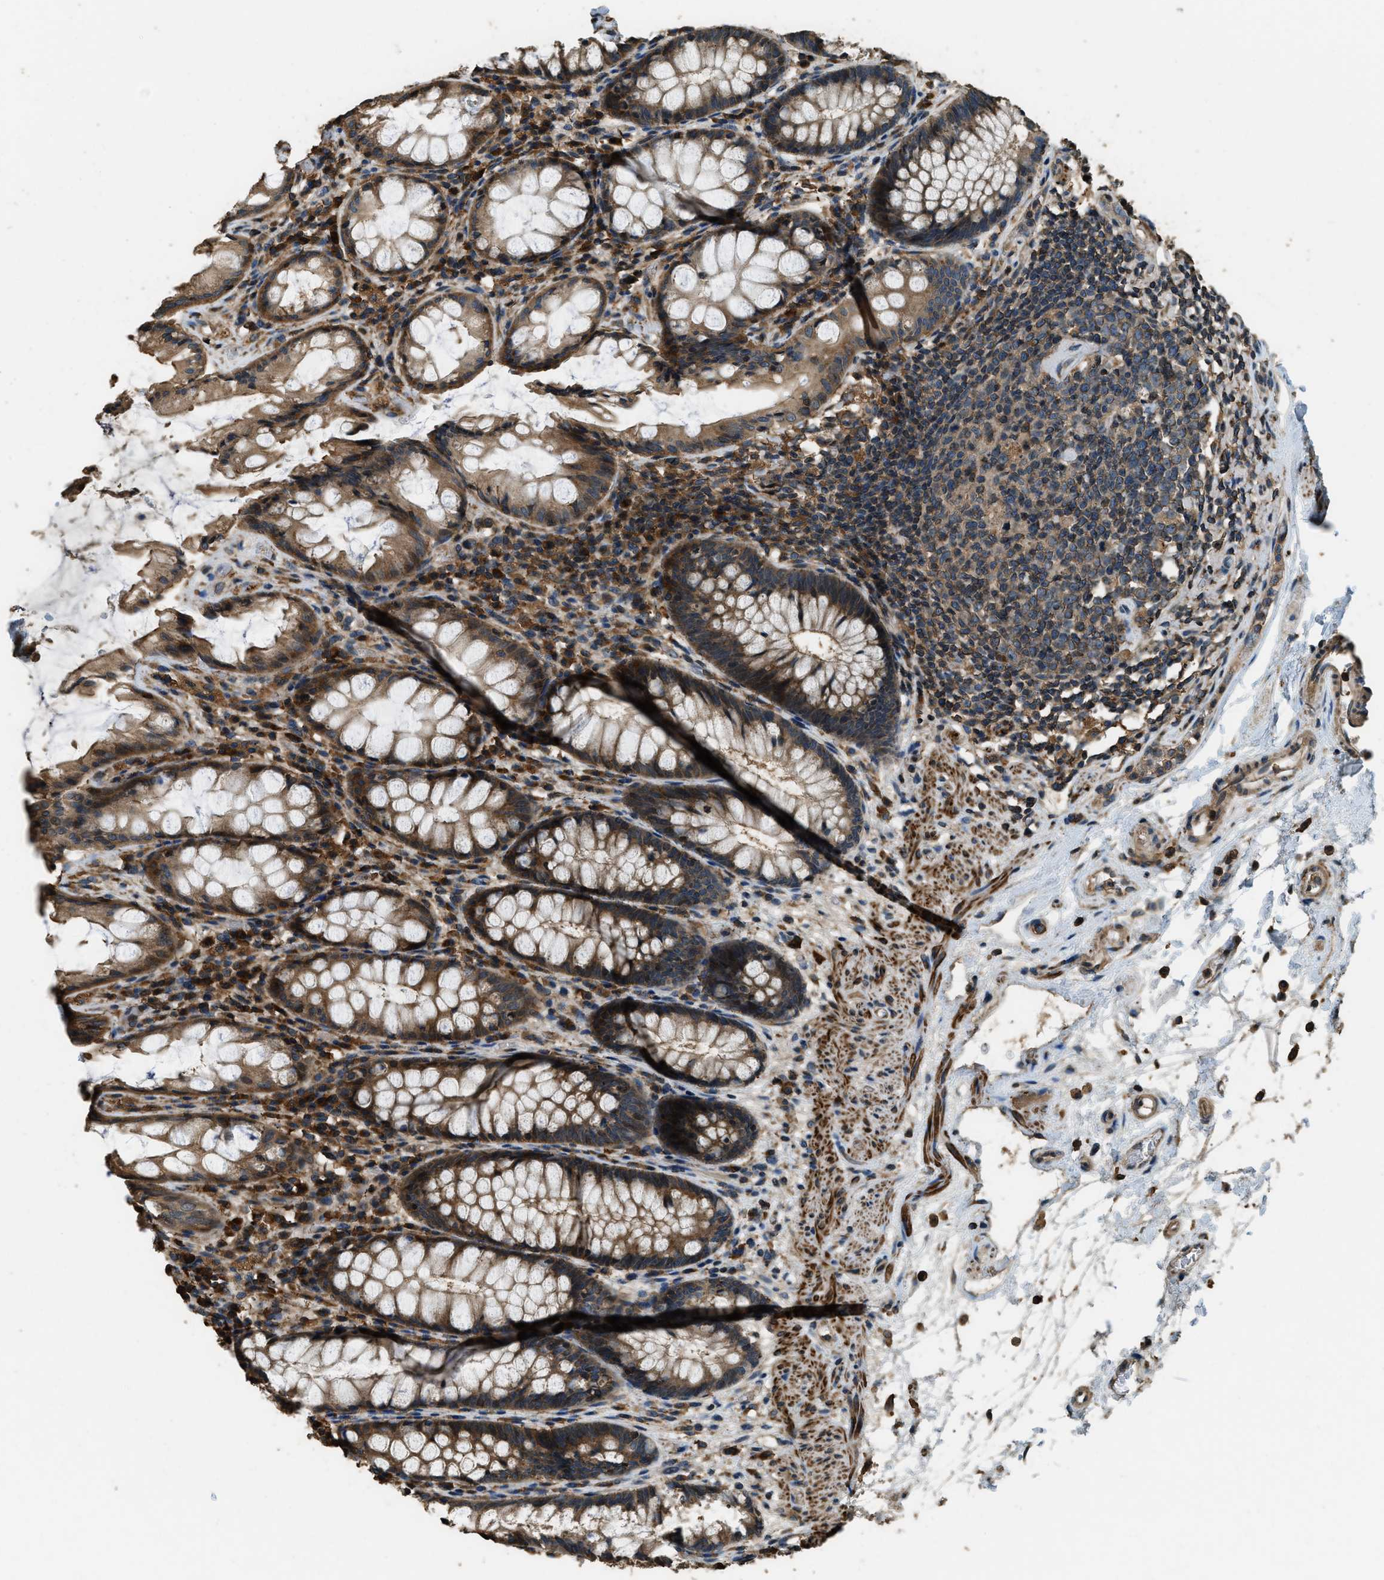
{"staining": {"intensity": "strong", "quantity": ">75%", "location": "cytoplasmic/membranous"}, "tissue": "rectum", "cell_type": "Glandular cells", "image_type": "normal", "snomed": [{"axis": "morphology", "description": "Normal tissue, NOS"}, {"axis": "topography", "description": "Rectum"}], "caption": "Rectum stained with IHC demonstrates strong cytoplasmic/membranous staining in about >75% of glandular cells.", "gene": "ERGIC1", "patient": {"sex": "male", "age": 64}}